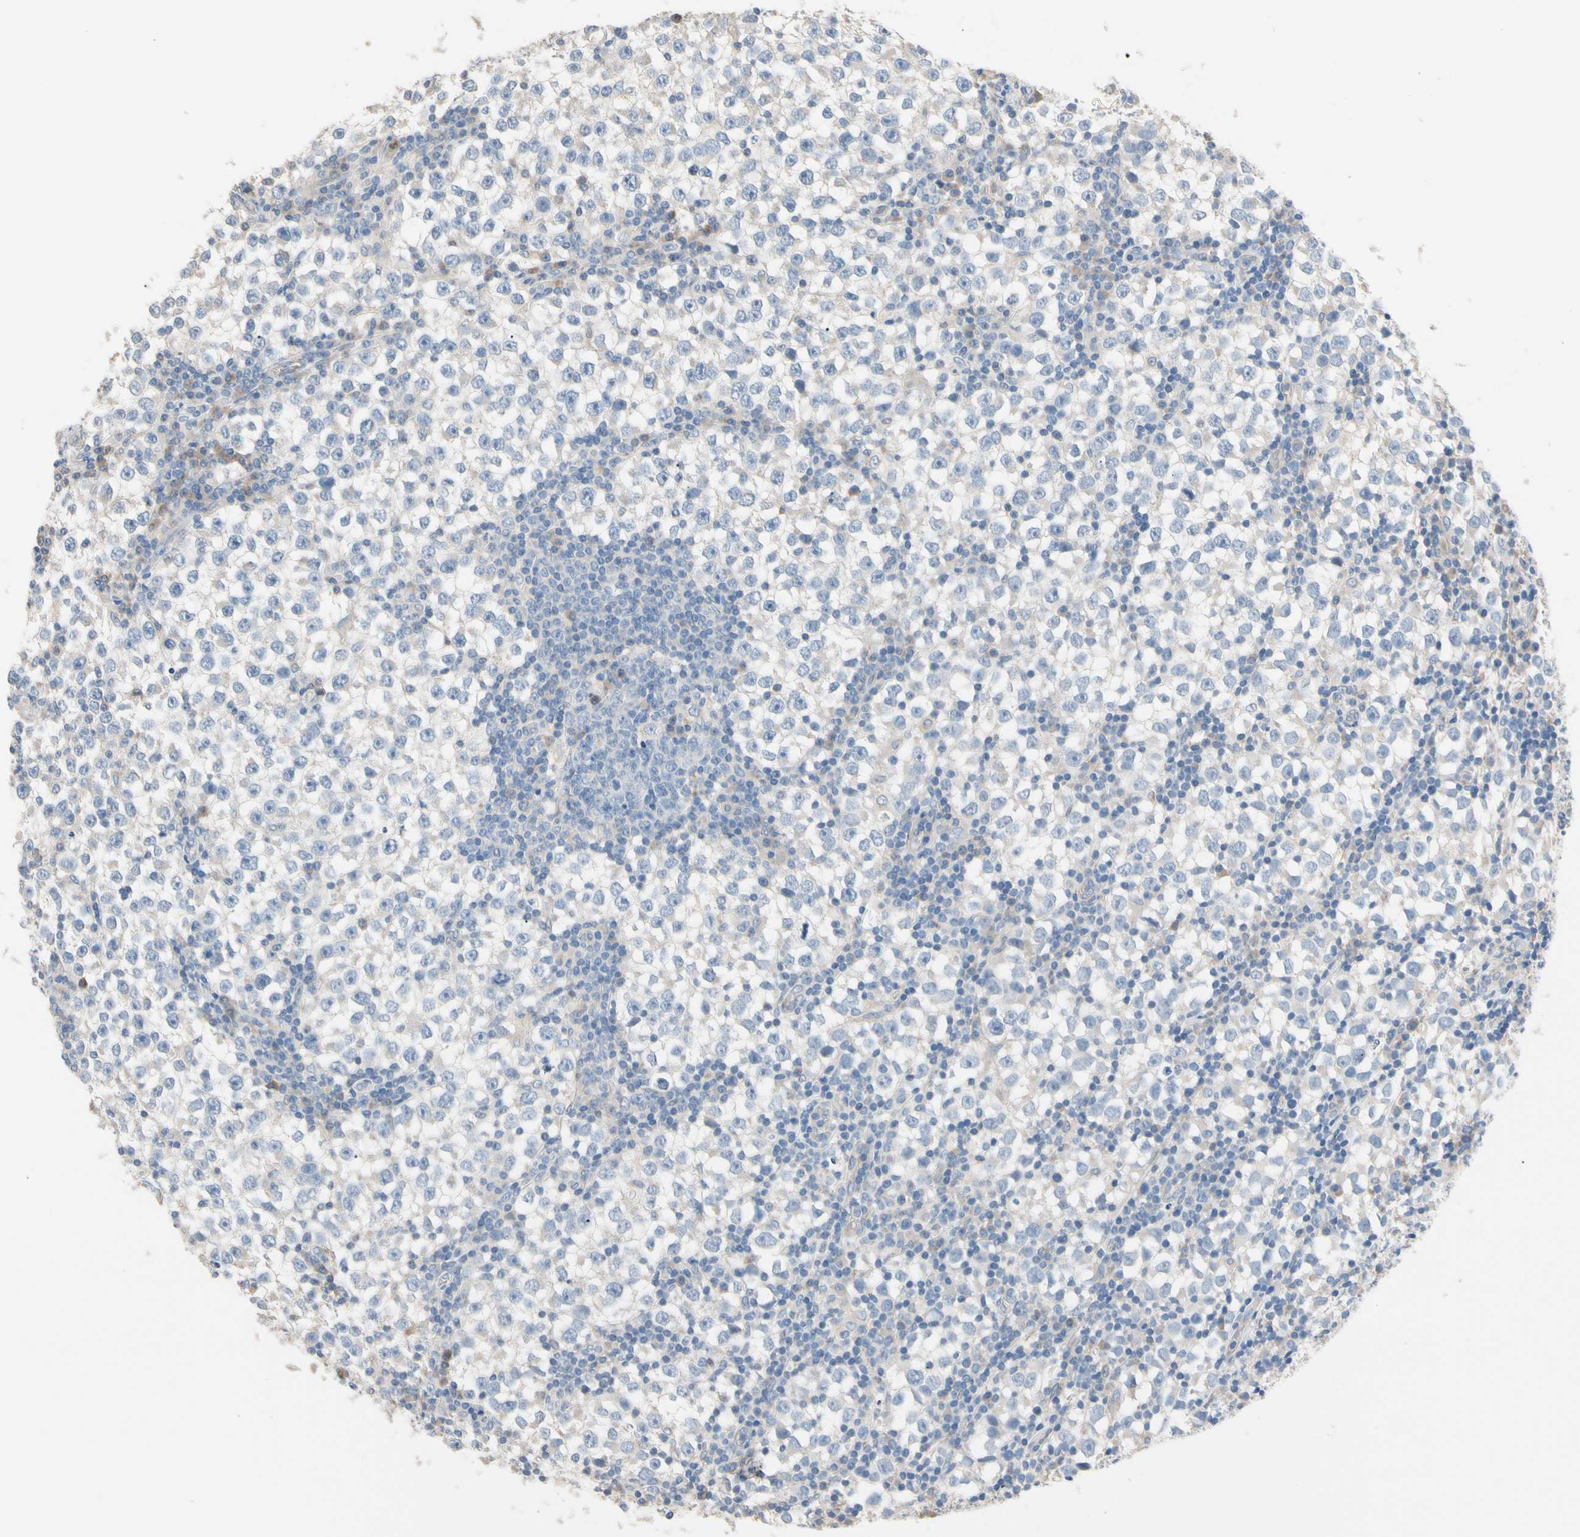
{"staining": {"intensity": "negative", "quantity": "none", "location": "none"}, "tissue": "testis cancer", "cell_type": "Tumor cells", "image_type": "cancer", "snomed": [{"axis": "morphology", "description": "Seminoma, NOS"}, {"axis": "topography", "description": "Testis"}], "caption": "The image demonstrates no significant expression in tumor cells of testis cancer. The staining is performed using DAB brown chromogen with nuclei counter-stained in using hematoxylin.", "gene": "BBOX1", "patient": {"sex": "male", "age": 65}}